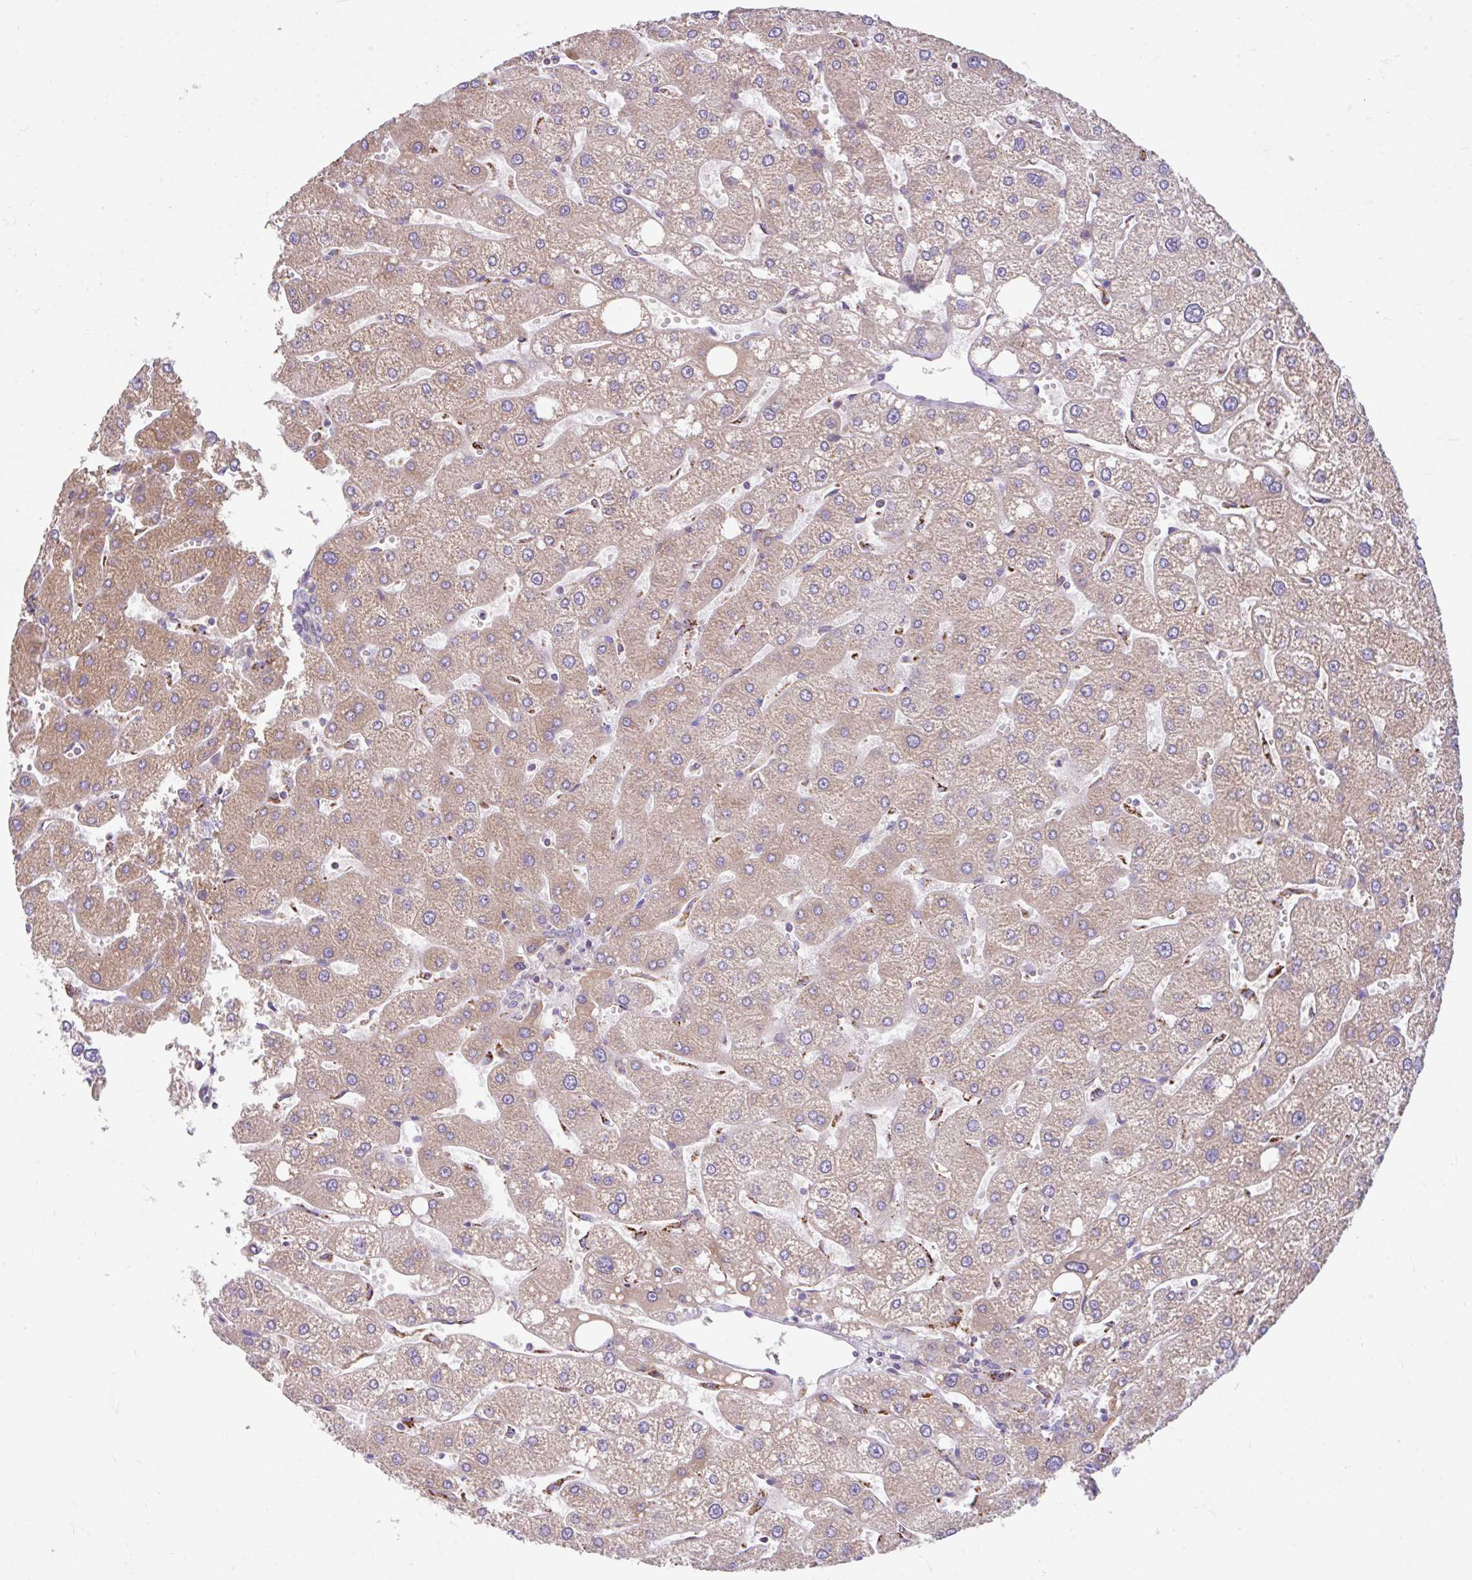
{"staining": {"intensity": "negative", "quantity": "none", "location": "none"}, "tissue": "liver", "cell_type": "Cholangiocytes", "image_type": "normal", "snomed": [{"axis": "morphology", "description": "Normal tissue, NOS"}, {"axis": "topography", "description": "Liver"}], "caption": "Immunohistochemistry micrograph of unremarkable liver stained for a protein (brown), which shows no expression in cholangiocytes.", "gene": "RALBP1", "patient": {"sex": "male", "age": 67}}